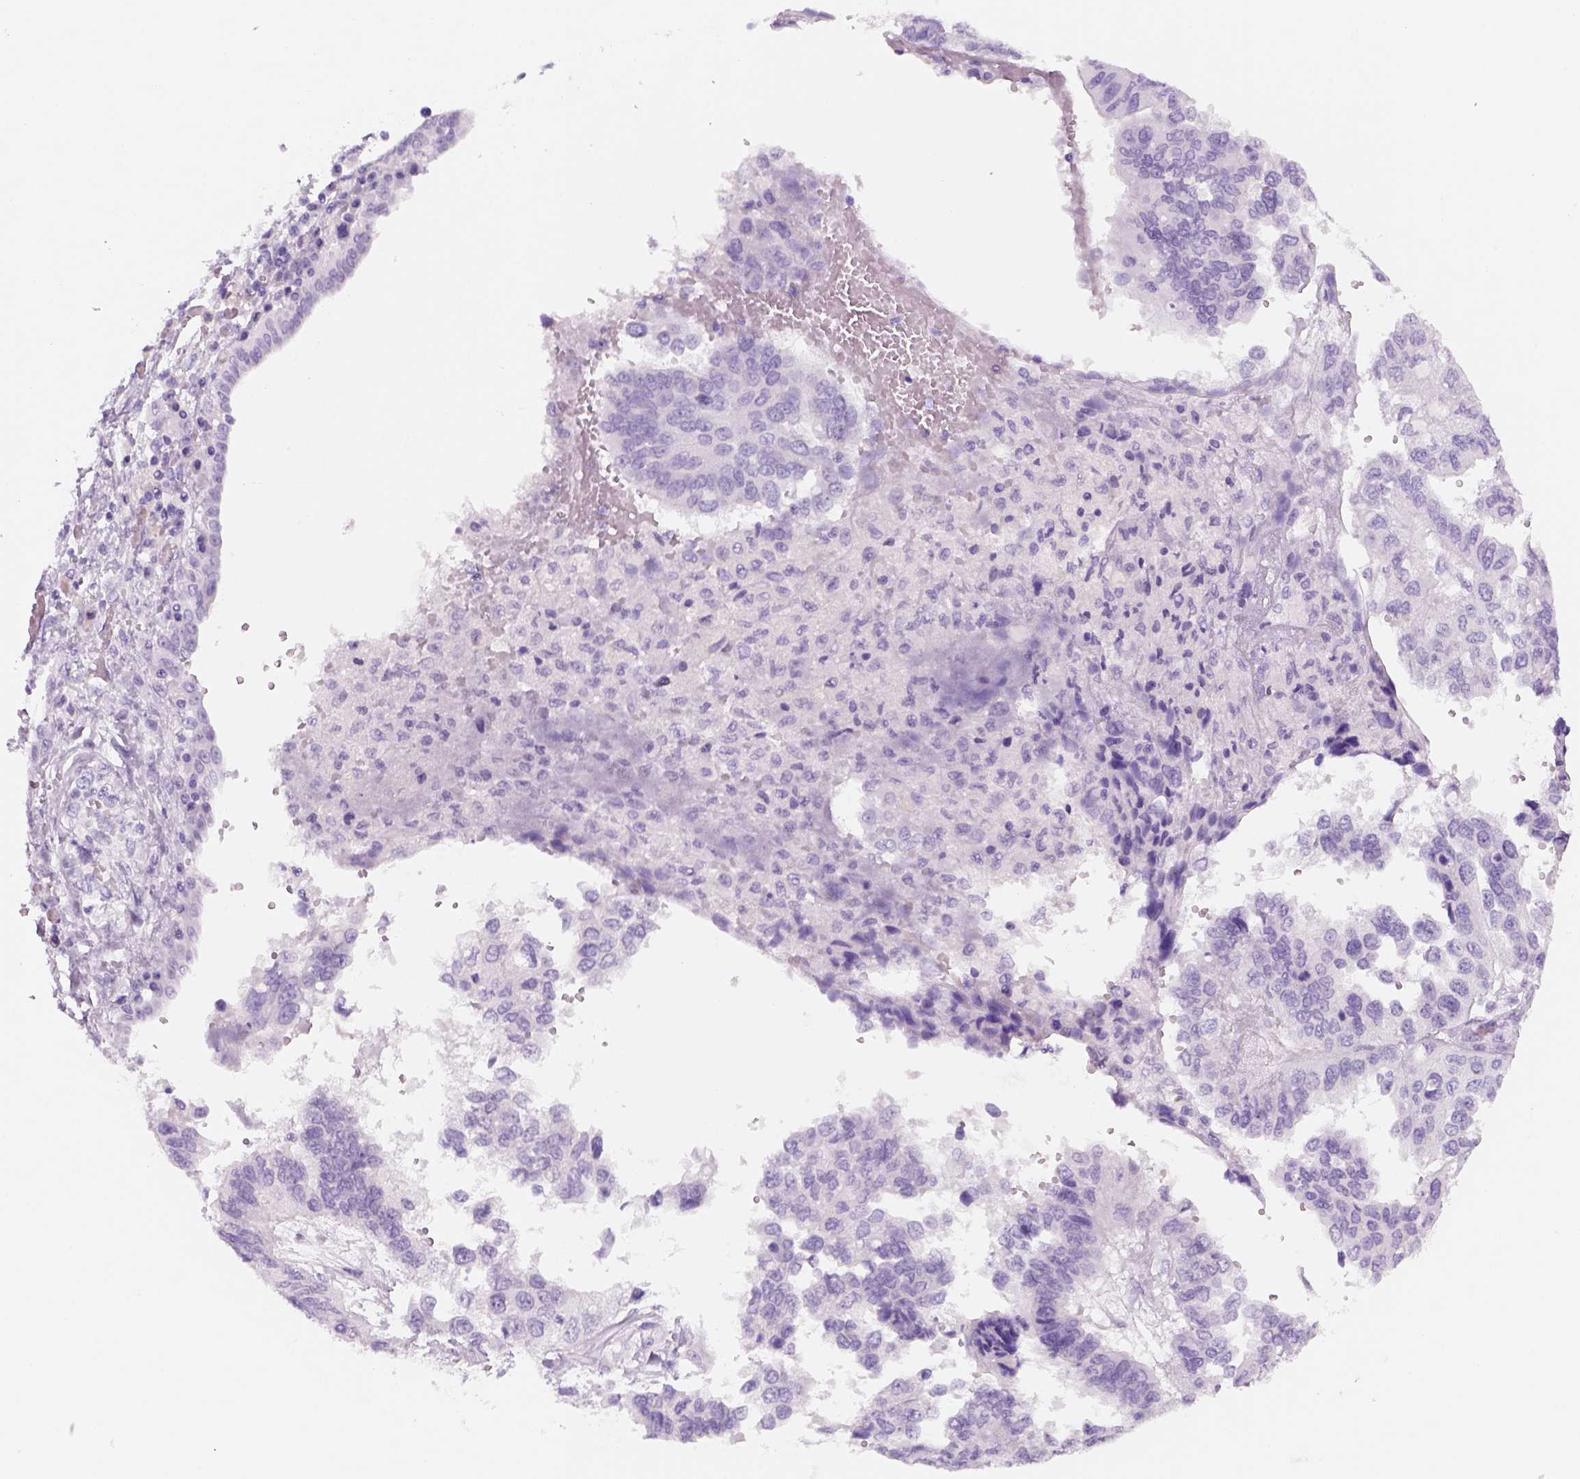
{"staining": {"intensity": "negative", "quantity": "none", "location": "none"}, "tissue": "ovarian cancer", "cell_type": "Tumor cells", "image_type": "cancer", "snomed": [{"axis": "morphology", "description": "Cystadenocarcinoma, serous, NOS"}, {"axis": "topography", "description": "Ovary"}], "caption": "A high-resolution image shows immunohistochemistry (IHC) staining of serous cystadenocarcinoma (ovarian), which demonstrates no significant staining in tumor cells.", "gene": "KRTAP11-1", "patient": {"sex": "female", "age": 79}}